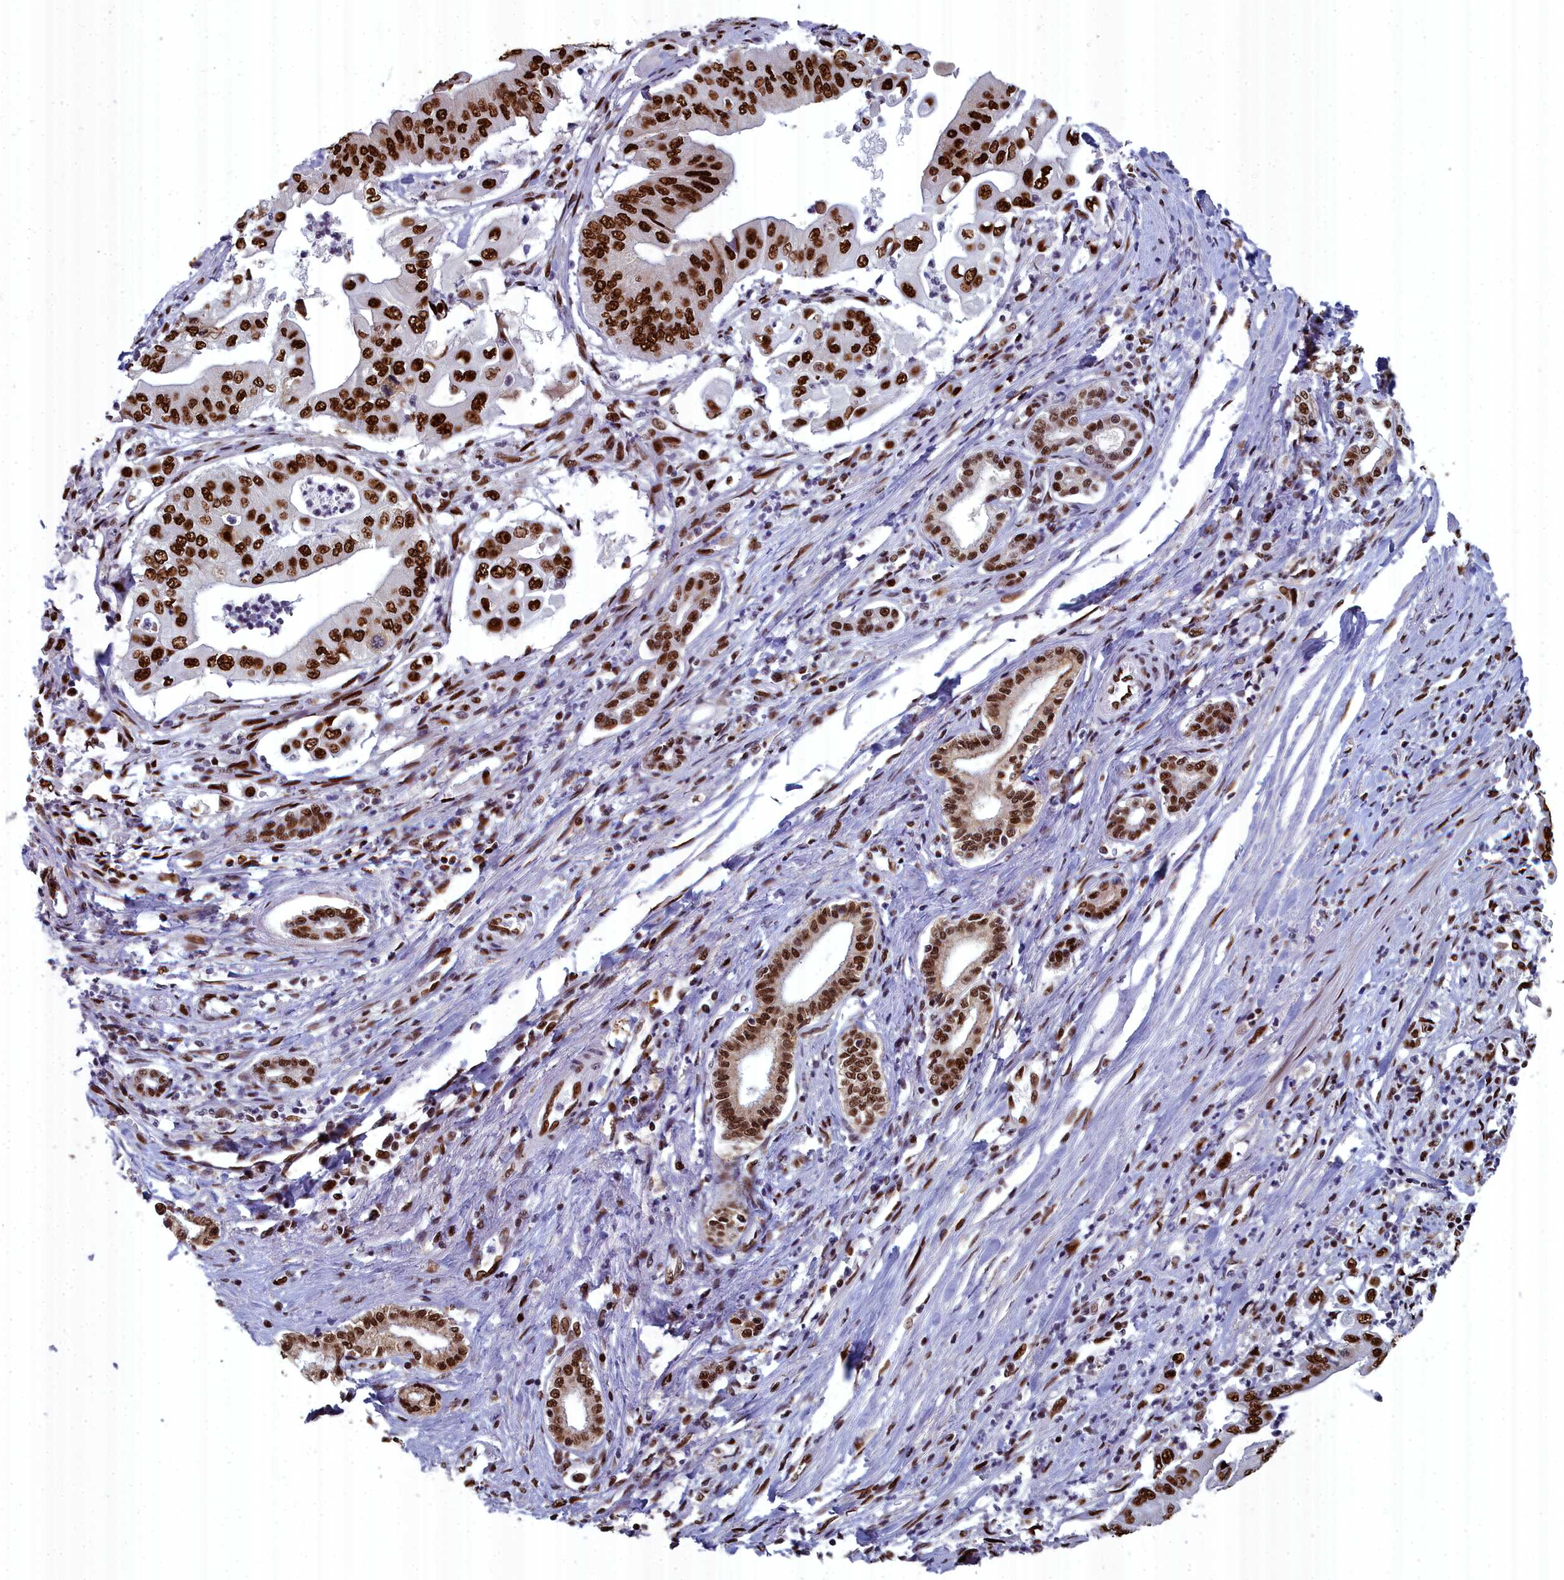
{"staining": {"intensity": "strong", "quantity": ">75%", "location": "nuclear"}, "tissue": "pancreatic cancer", "cell_type": "Tumor cells", "image_type": "cancer", "snomed": [{"axis": "morphology", "description": "Adenocarcinoma, NOS"}, {"axis": "topography", "description": "Pancreas"}], "caption": "Immunohistochemistry of pancreatic cancer (adenocarcinoma) reveals high levels of strong nuclear expression in about >75% of tumor cells.", "gene": "SF3B3", "patient": {"sex": "female", "age": 77}}